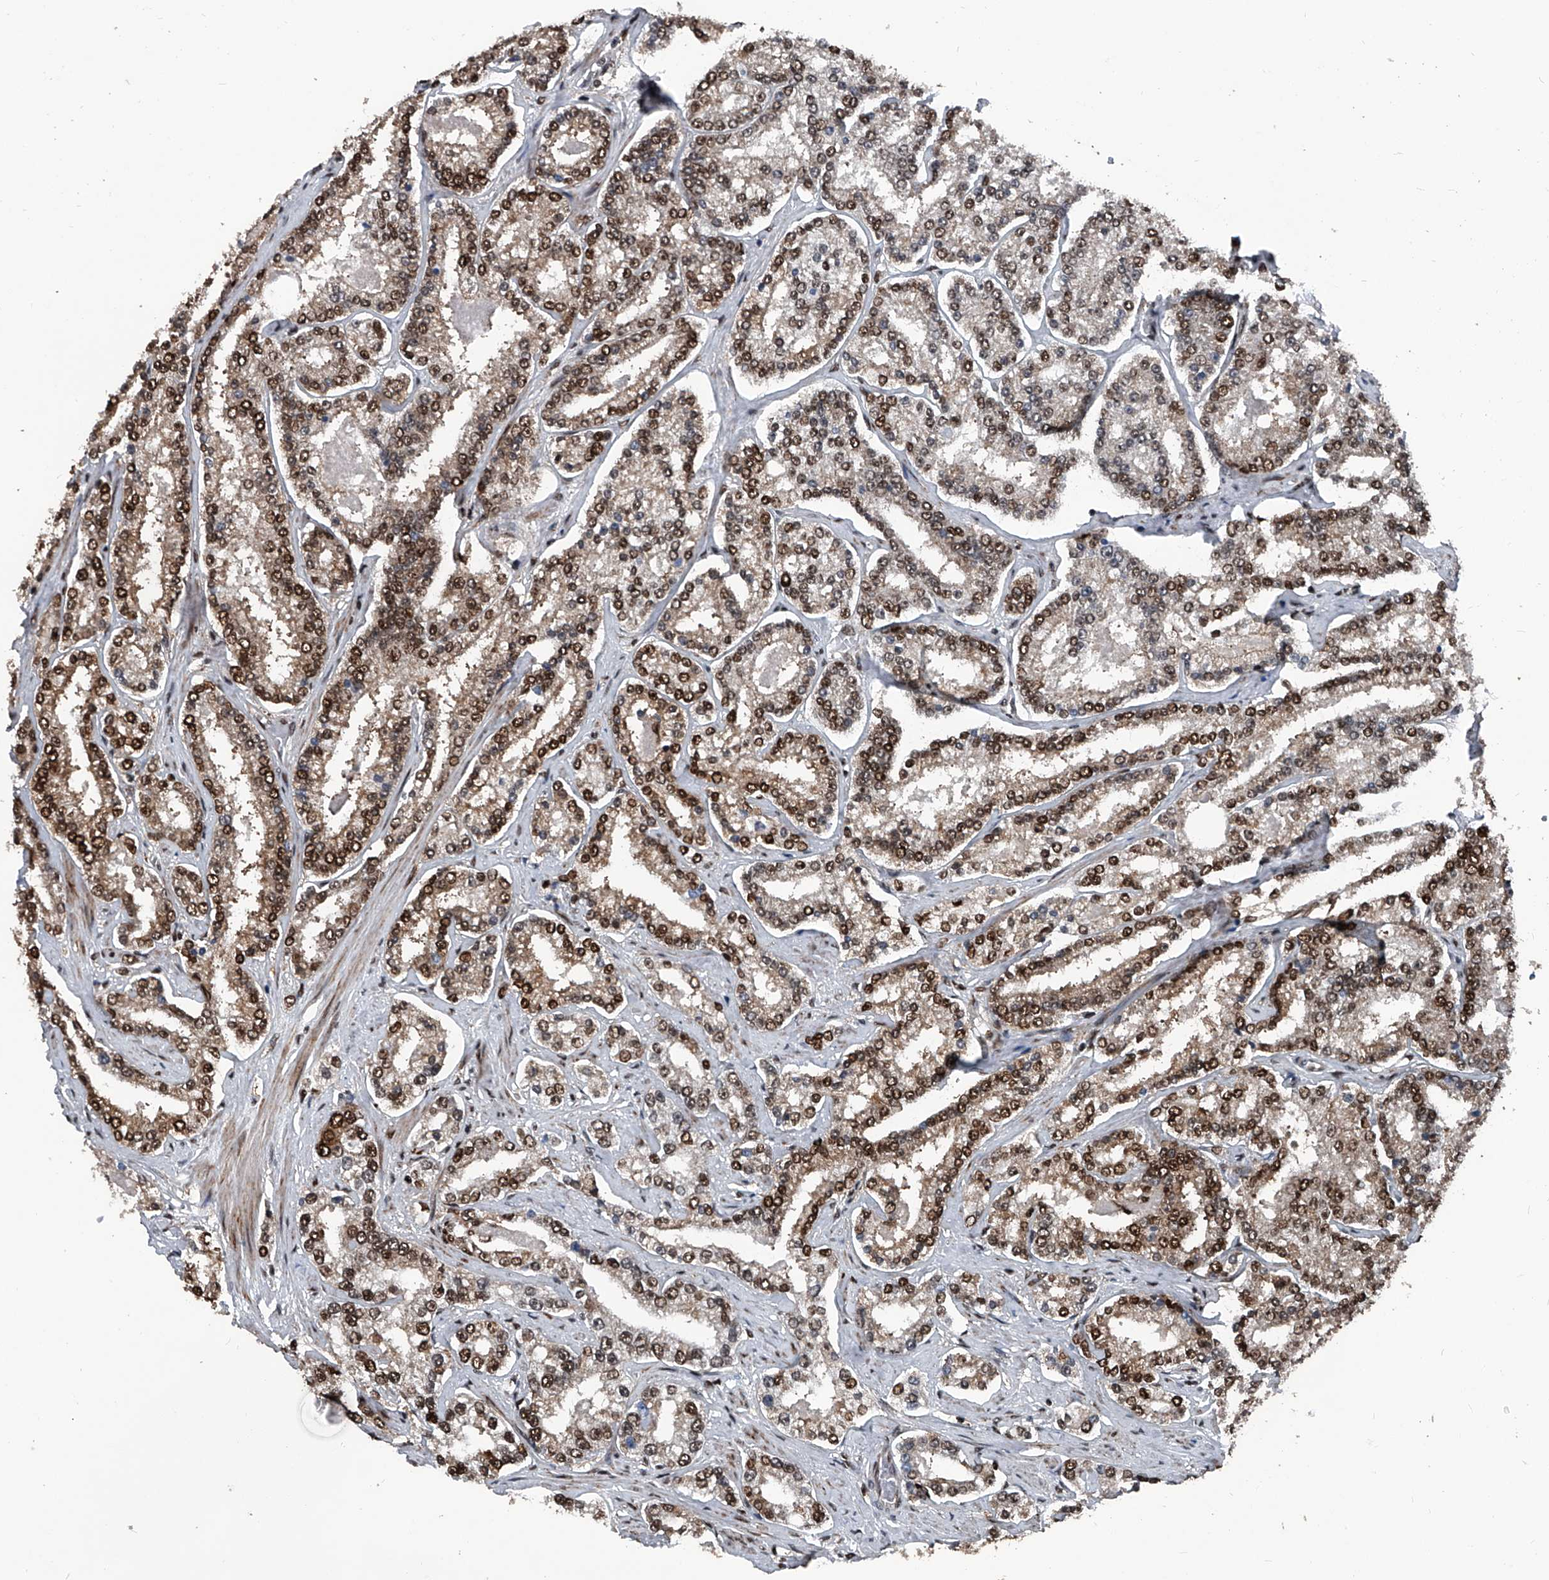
{"staining": {"intensity": "moderate", "quantity": ">75%", "location": "nuclear"}, "tissue": "prostate cancer", "cell_type": "Tumor cells", "image_type": "cancer", "snomed": [{"axis": "morphology", "description": "Normal tissue, NOS"}, {"axis": "morphology", "description": "Adenocarcinoma, High grade"}, {"axis": "topography", "description": "Prostate"}], "caption": "Adenocarcinoma (high-grade) (prostate) stained with immunohistochemistry displays moderate nuclear positivity in approximately >75% of tumor cells. The staining was performed using DAB (3,3'-diaminobenzidine) to visualize the protein expression in brown, while the nuclei were stained in blue with hematoxylin (Magnification: 20x).", "gene": "FKBP5", "patient": {"sex": "male", "age": 83}}